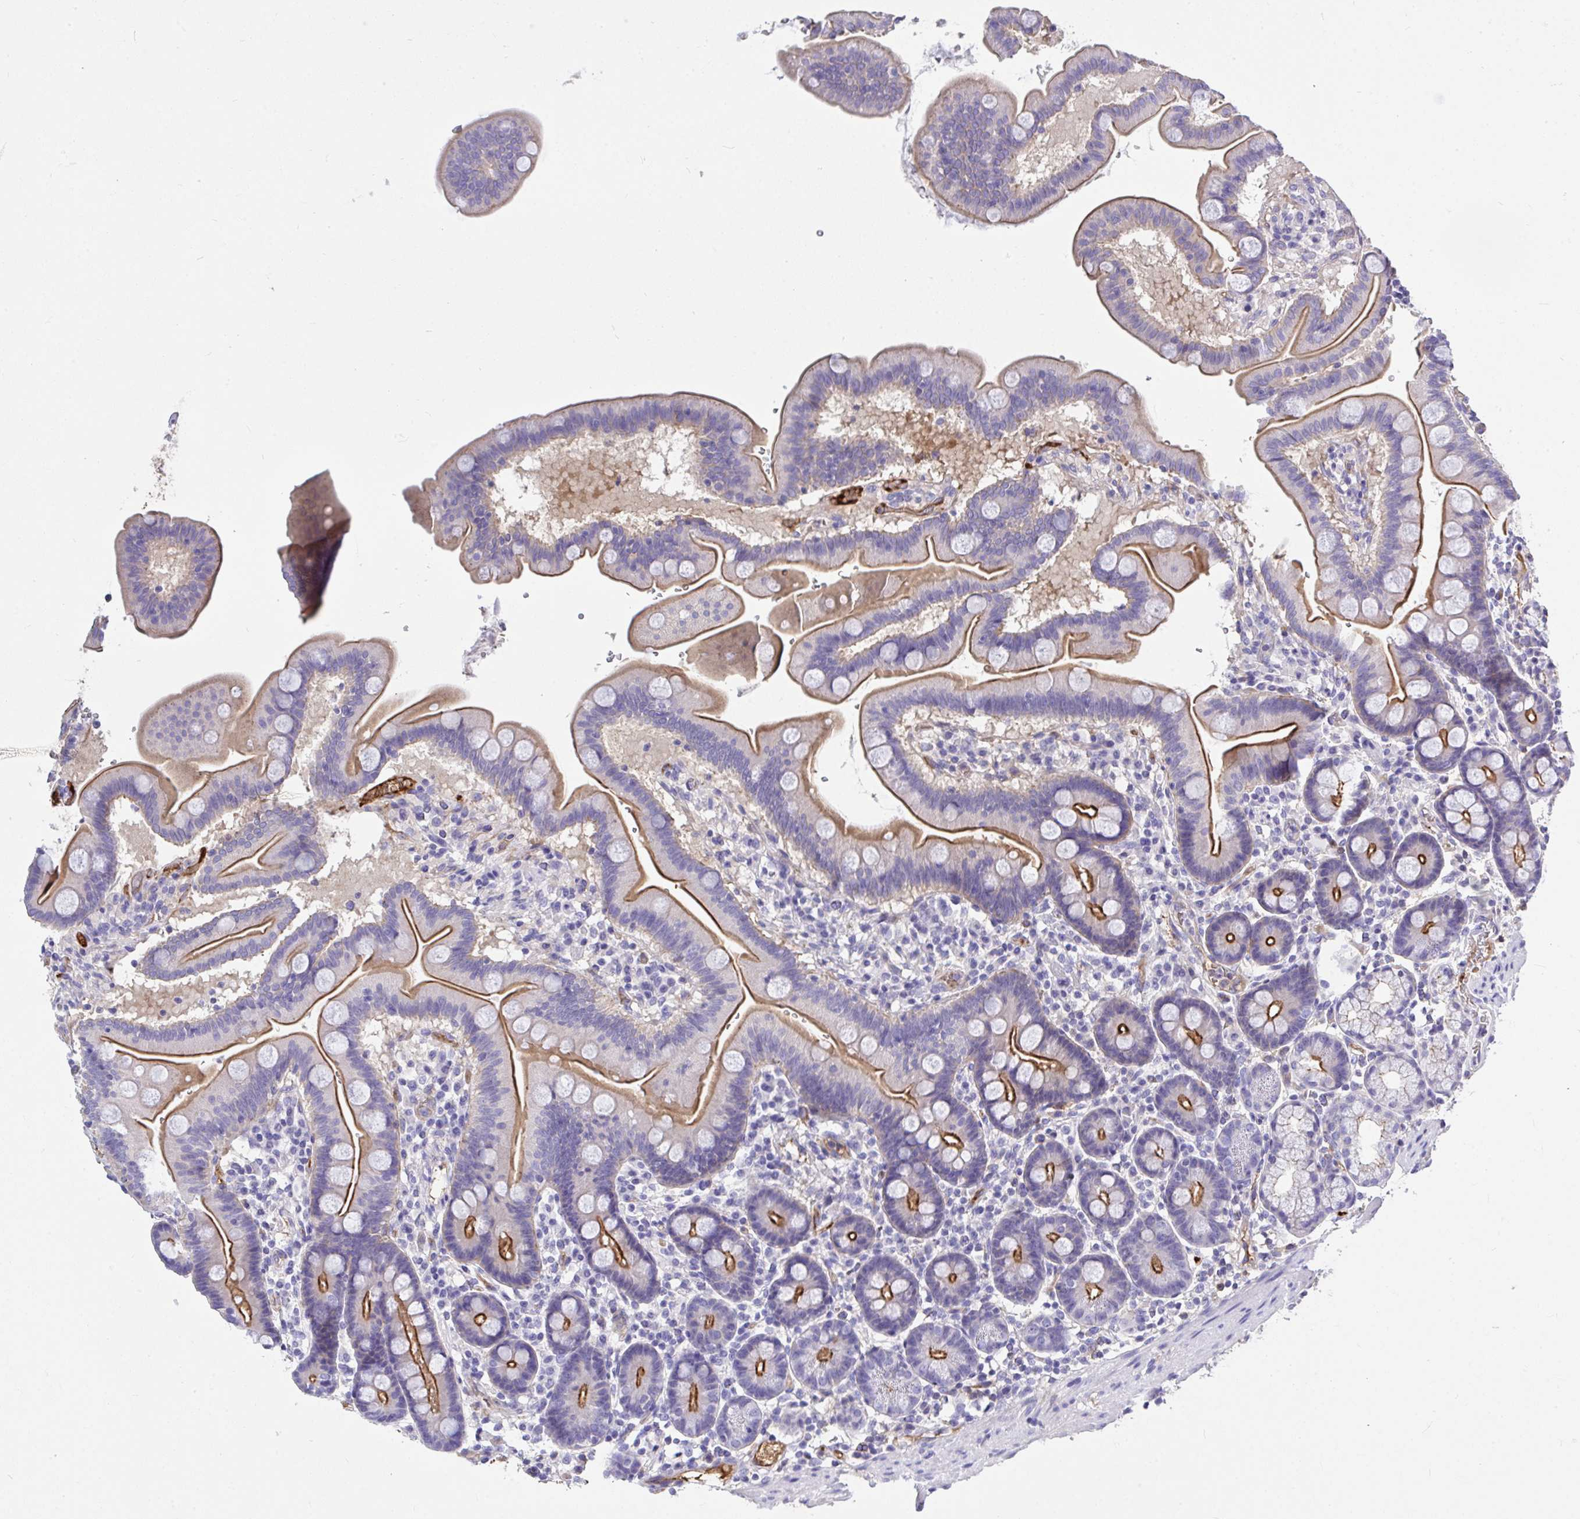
{"staining": {"intensity": "strong", "quantity": ">75%", "location": "cytoplasmic/membranous"}, "tissue": "duodenum", "cell_type": "Glandular cells", "image_type": "normal", "snomed": [{"axis": "morphology", "description": "Normal tissue, NOS"}, {"axis": "topography", "description": "Duodenum"}], "caption": "High-magnification brightfield microscopy of normal duodenum stained with DAB (brown) and counterstained with hematoxylin (blue). glandular cells exhibit strong cytoplasmic/membranous positivity is seen in about>75% of cells.", "gene": "ZNF813", "patient": {"sex": "male", "age": 59}}